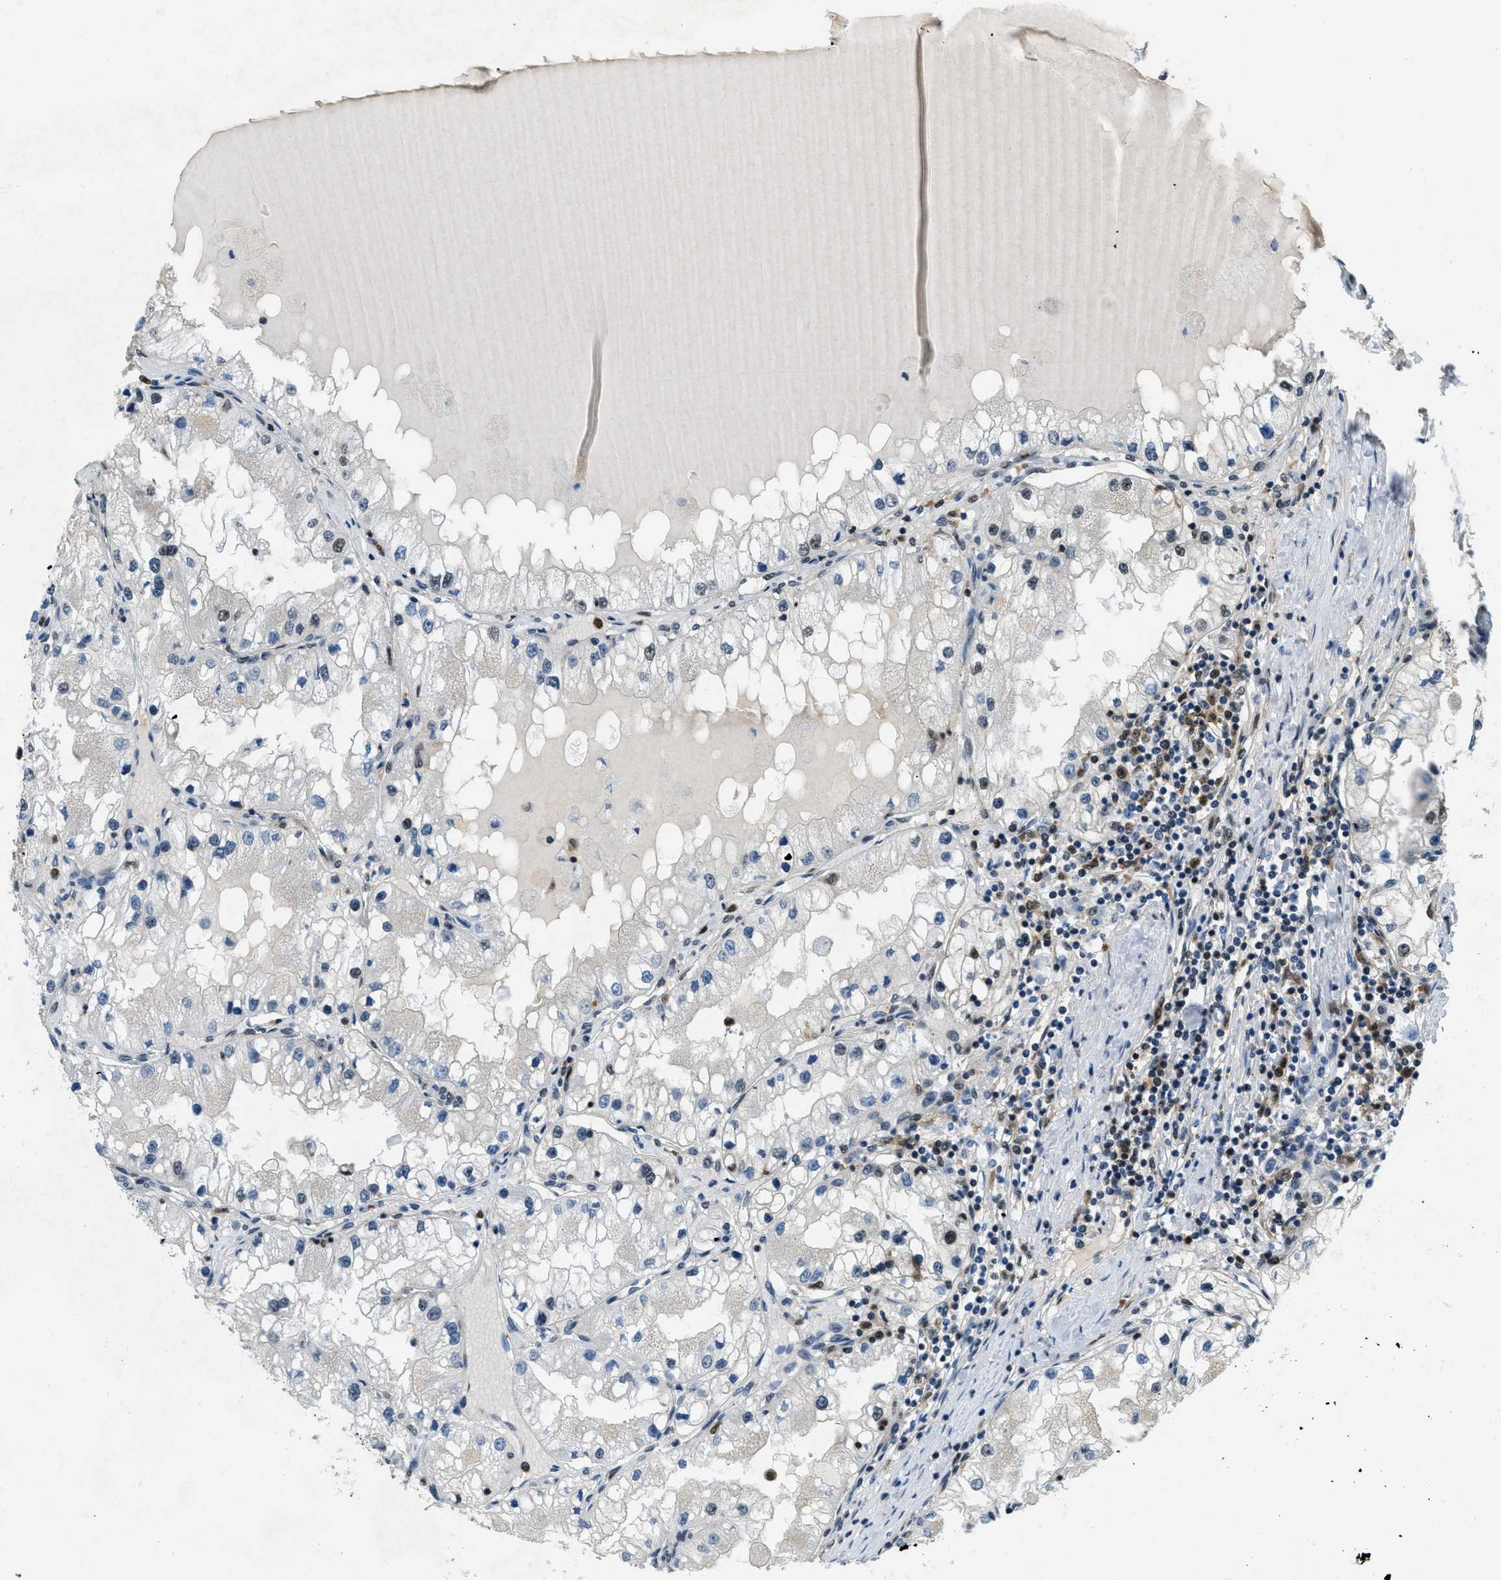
{"staining": {"intensity": "moderate", "quantity": "<25%", "location": "nuclear"}, "tissue": "renal cancer", "cell_type": "Tumor cells", "image_type": "cancer", "snomed": [{"axis": "morphology", "description": "Adenocarcinoma, NOS"}, {"axis": "topography", "description": "Kidney"}], "caption": "Approximately <25% of tumor cells in human renal cancer (adenocarcinoma) show moderate nuclear protein staining as visualized by brown immunohistochemical staining.", "gene": "OGFR", "patient": {"sex": "male", "age": 68}}